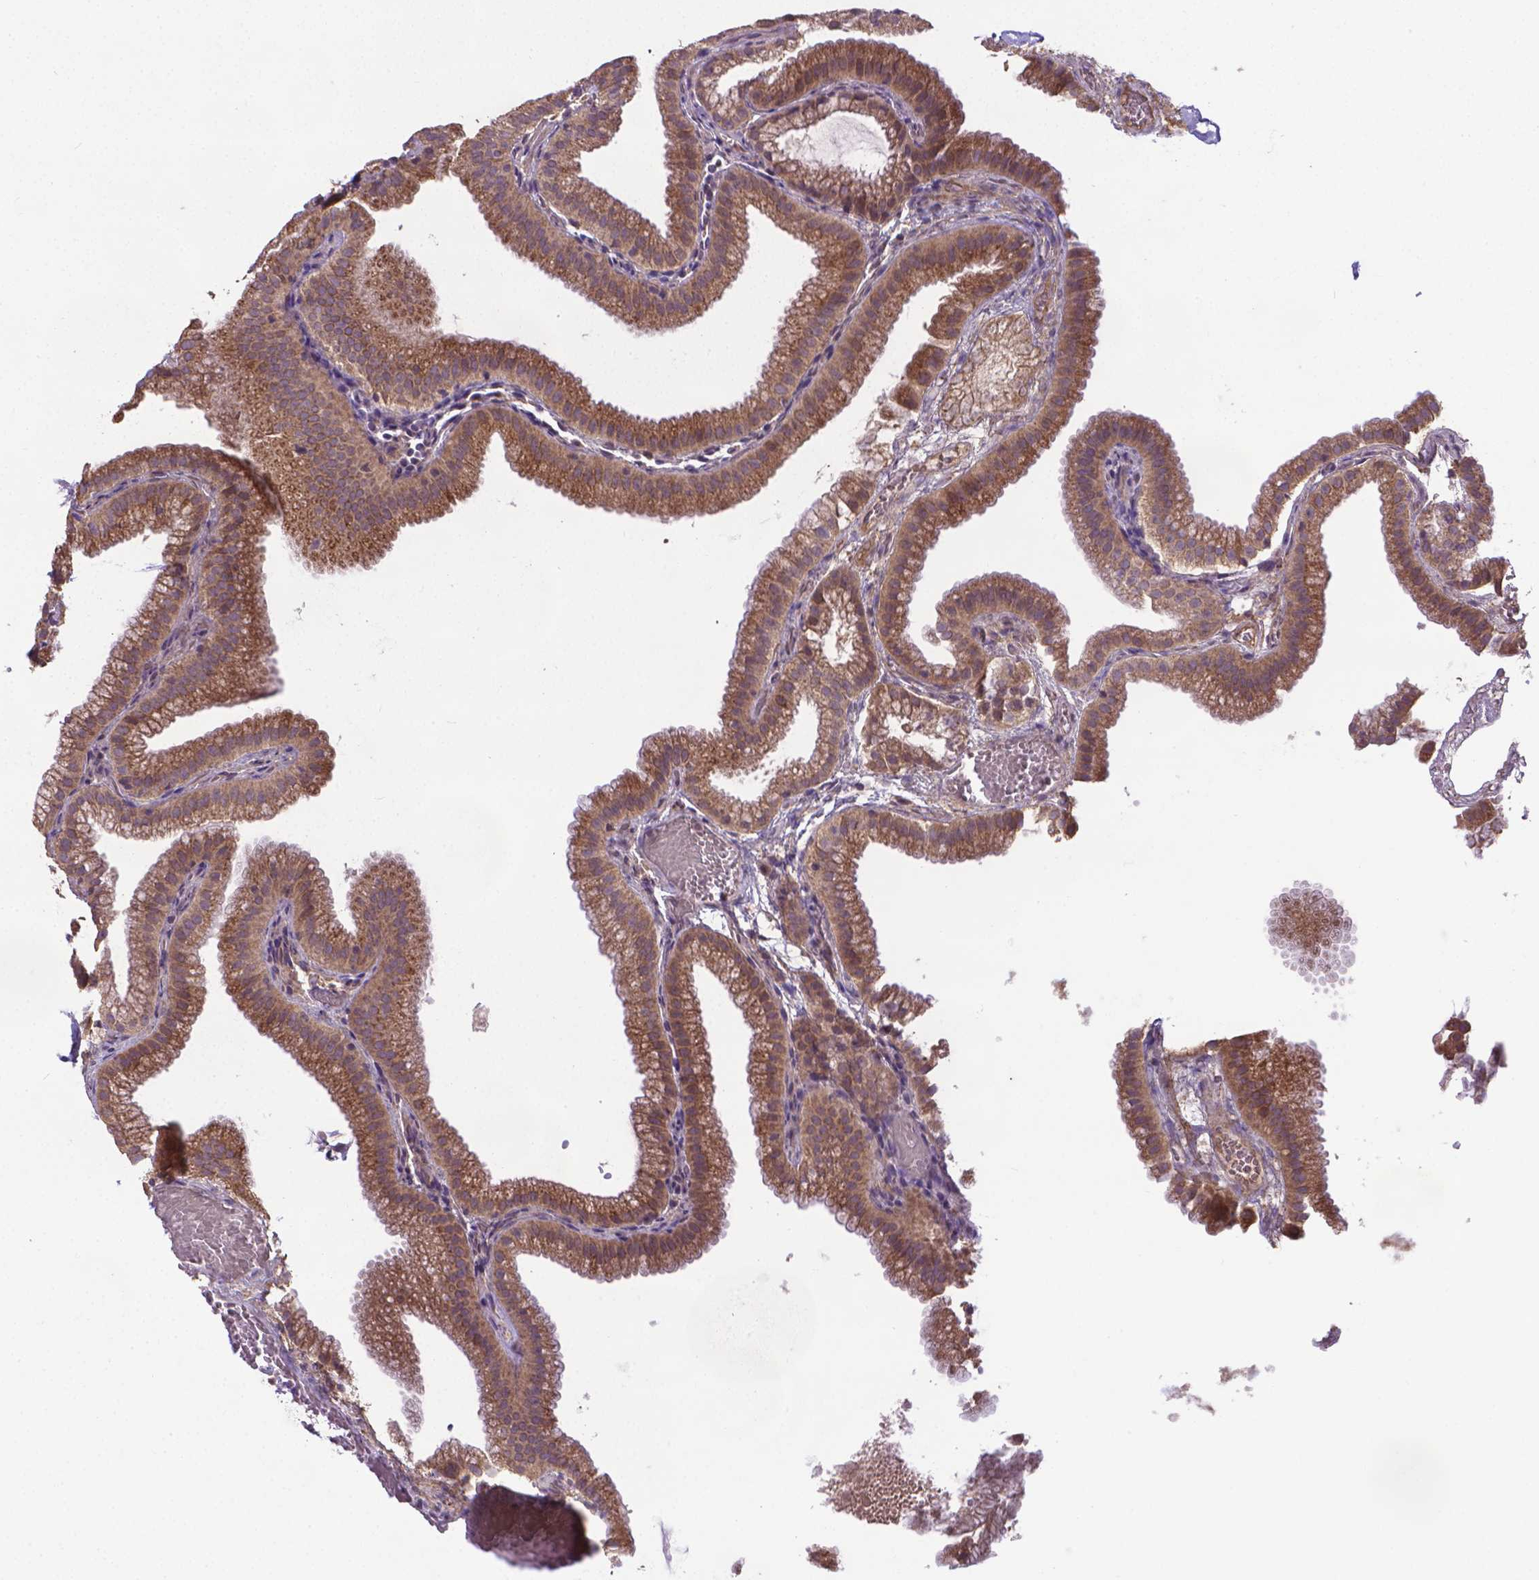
{"staining": {"intensity": "moderate", "quantity": ">75%", "location": "cytoplasmic/membranous"}, "tissue": "gallbladder", "cell_type": "Glandular cells", "image_type": "normal", "snomed": [{"axis": "morphology", "description": "Normal tissue, NOS"}, {"axis": "topography", "description": "Gallbladder"}], "caption": "Immunohistochemical staining of unremarkable human gallbladder demonstrates >75% levels of moderate cytoplasmic/membranous protein positivity in about >75% of glandular cells.", "gene": "GPR63", "patient": {"sex": "female", "age": 63}}